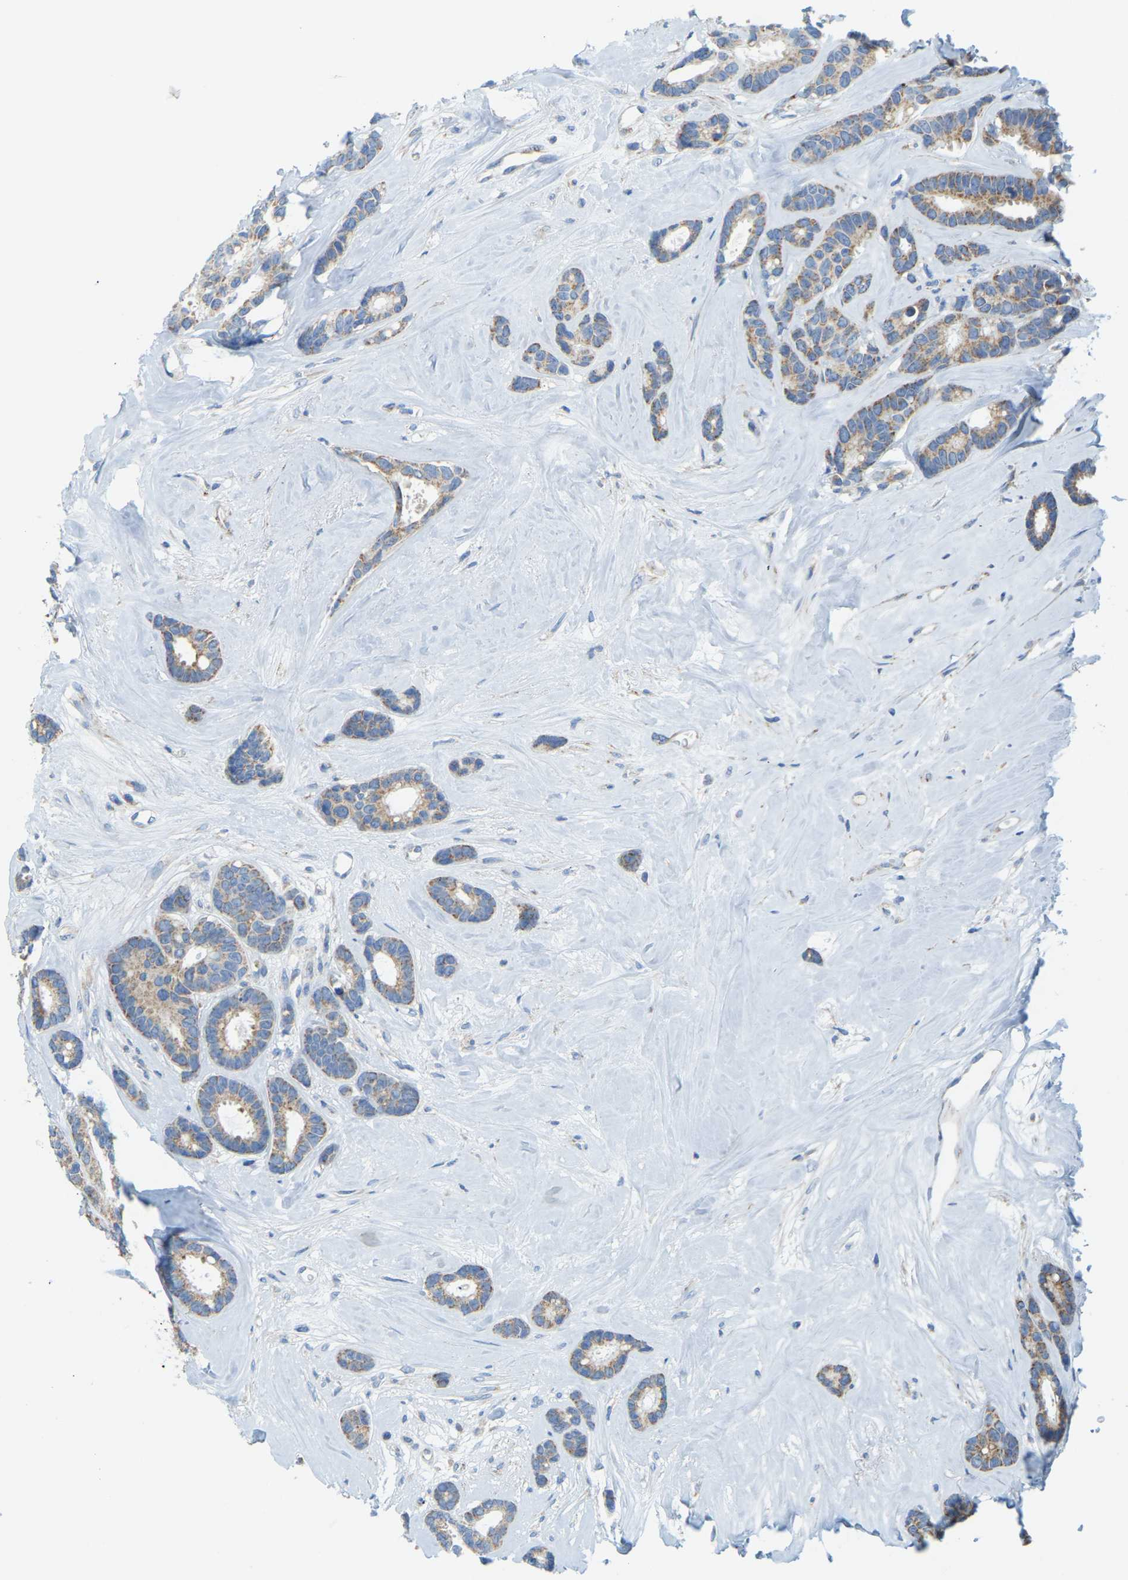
{"staining": {"intensity": "moderate", "quantity": "25%-75%", "location": "cytoplasmic/membranous"}, "tissue": "breast cancer", "cell_type": "Tumor cells", "image_type": "cancer", "snomed": [{"axis": "morphology", "description": "Duct carcinoma"}, {"axis": "topography", "description": "Breast"}], "caption": "Intraductal carcinoma (breast) was stained to show a protein in brown. There is medium levels of moderate cytoplasmic/membranous expression in about 25%-75% of tumor cells.", "gene": "GDA", "patient": {"sex": "female", "age": 87}}